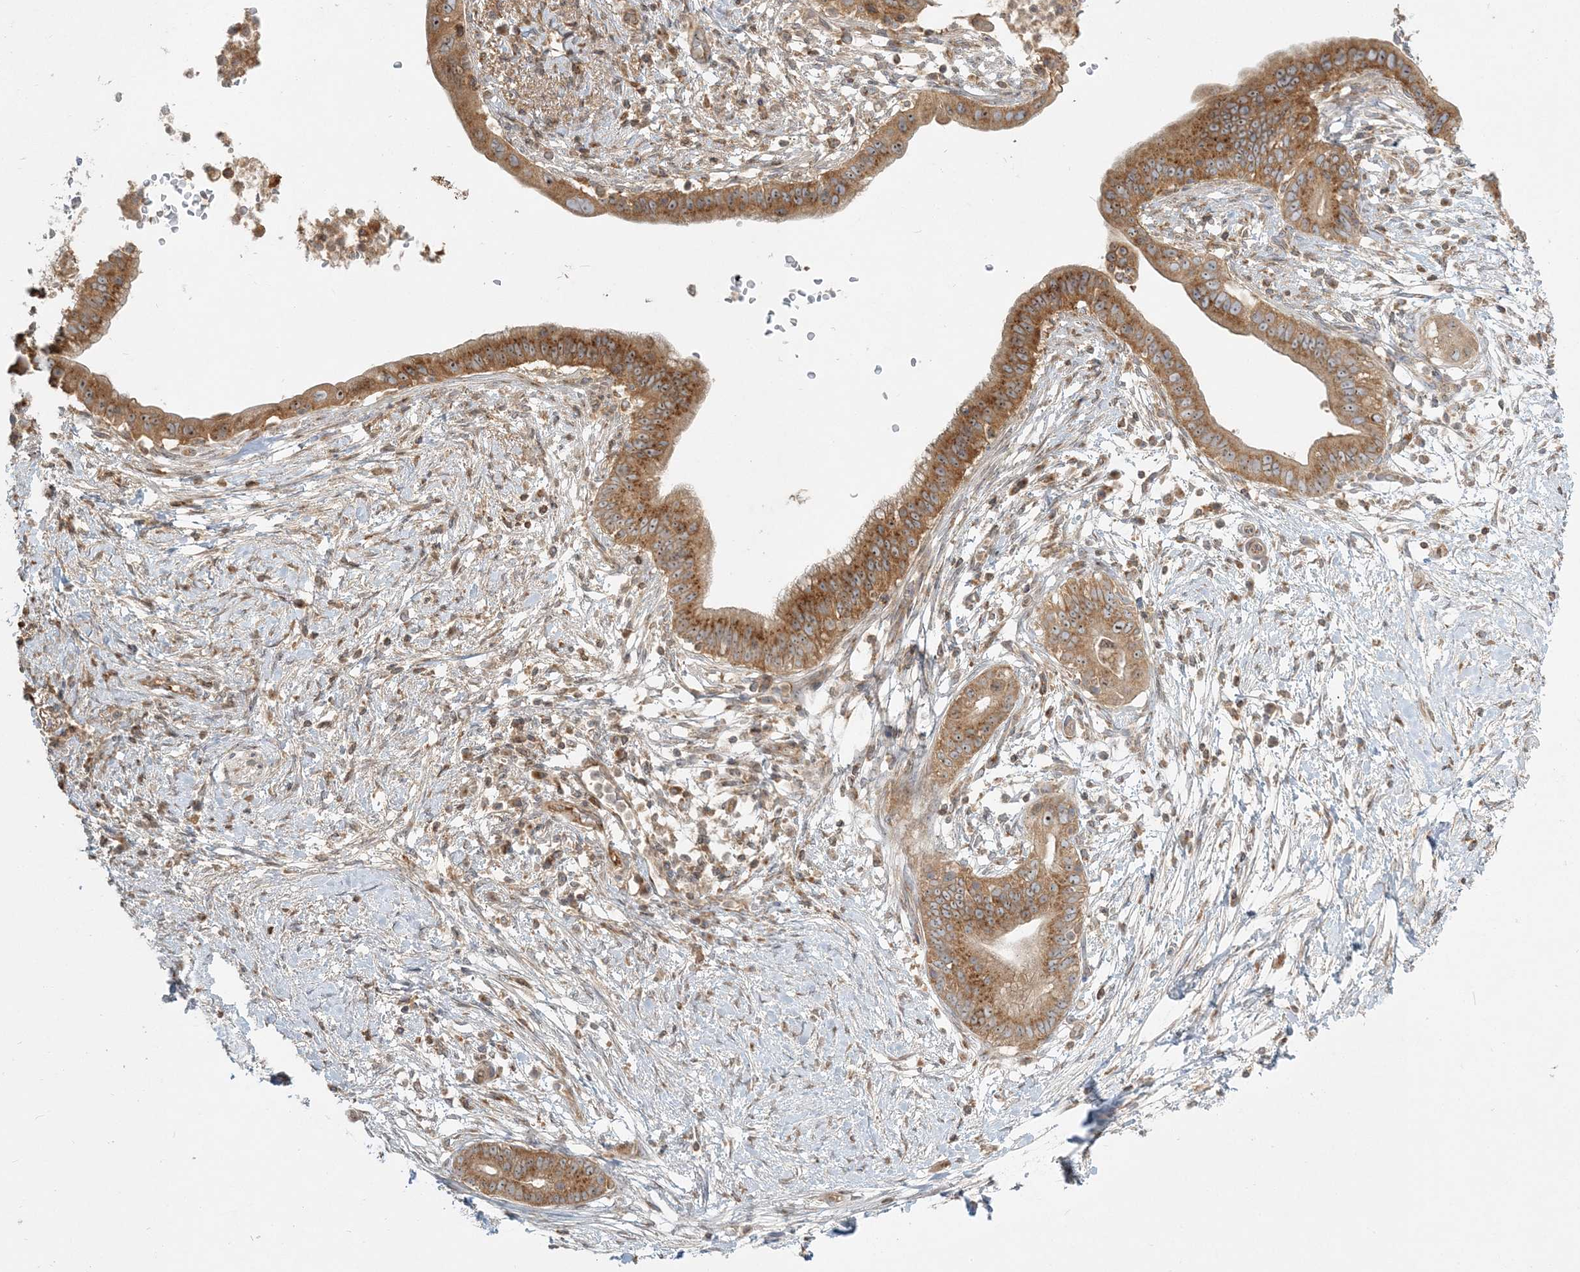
{"staining": {"intensity": "moderate", "quantity": ">75%", "location": "cytoplasmic/membranous,nuclear"}, "tissue": "pancreatic cancer", "cell_type": "Tumor cells", "image_type": "cancer", "snomed": [{"axis": "morphology", "description": "Adenocarcinoma, NOS"}, {"axis": "topography", "description": "Pancreas"}], "caption": "Tumor cells reveal moderate cytoplasmic/membranous and nuclear positivity in about >75% of cells in adenocarcinoma (pancreatic).", "gene": "AP1AR", "patient": {"sex": "male", "age": 68}}